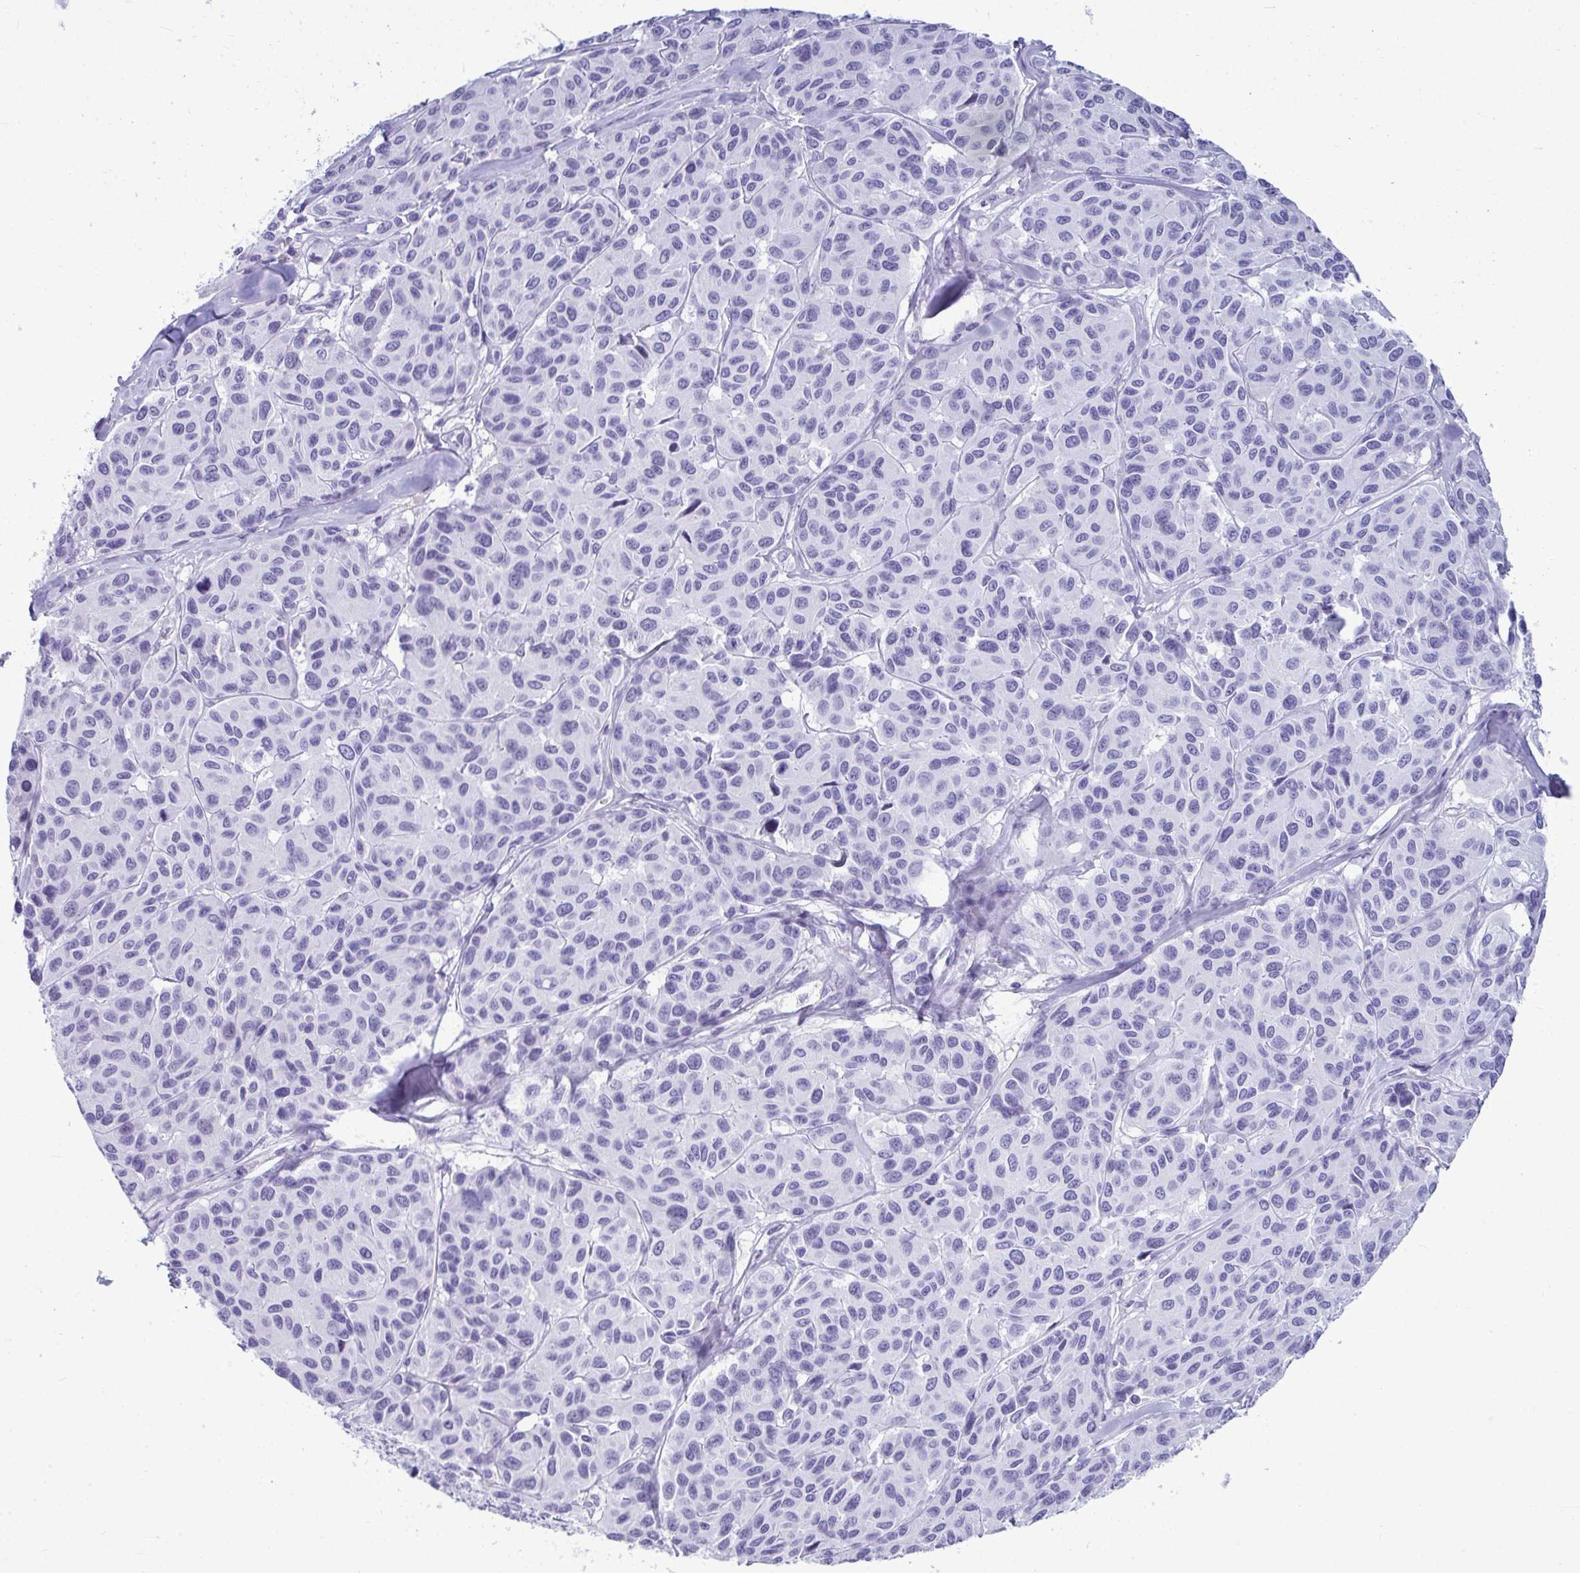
{"staining": {"intensity": "negative", "quantity": "none", "location": "none"}, "tissue": "melanoma", "cell_type": "Tumor cells", "image_type": "cancer", "snomed": [{"axis": "morphology", "description": "Malignant melanoma, NOS"}, {"axis": "topography", "description": "Skin"}], "caption": "Protein analysis of melanoma displays no significant staining in tumor cells.", "gene": "CLGN", "patient": {"sex": "female", "age": 66}}